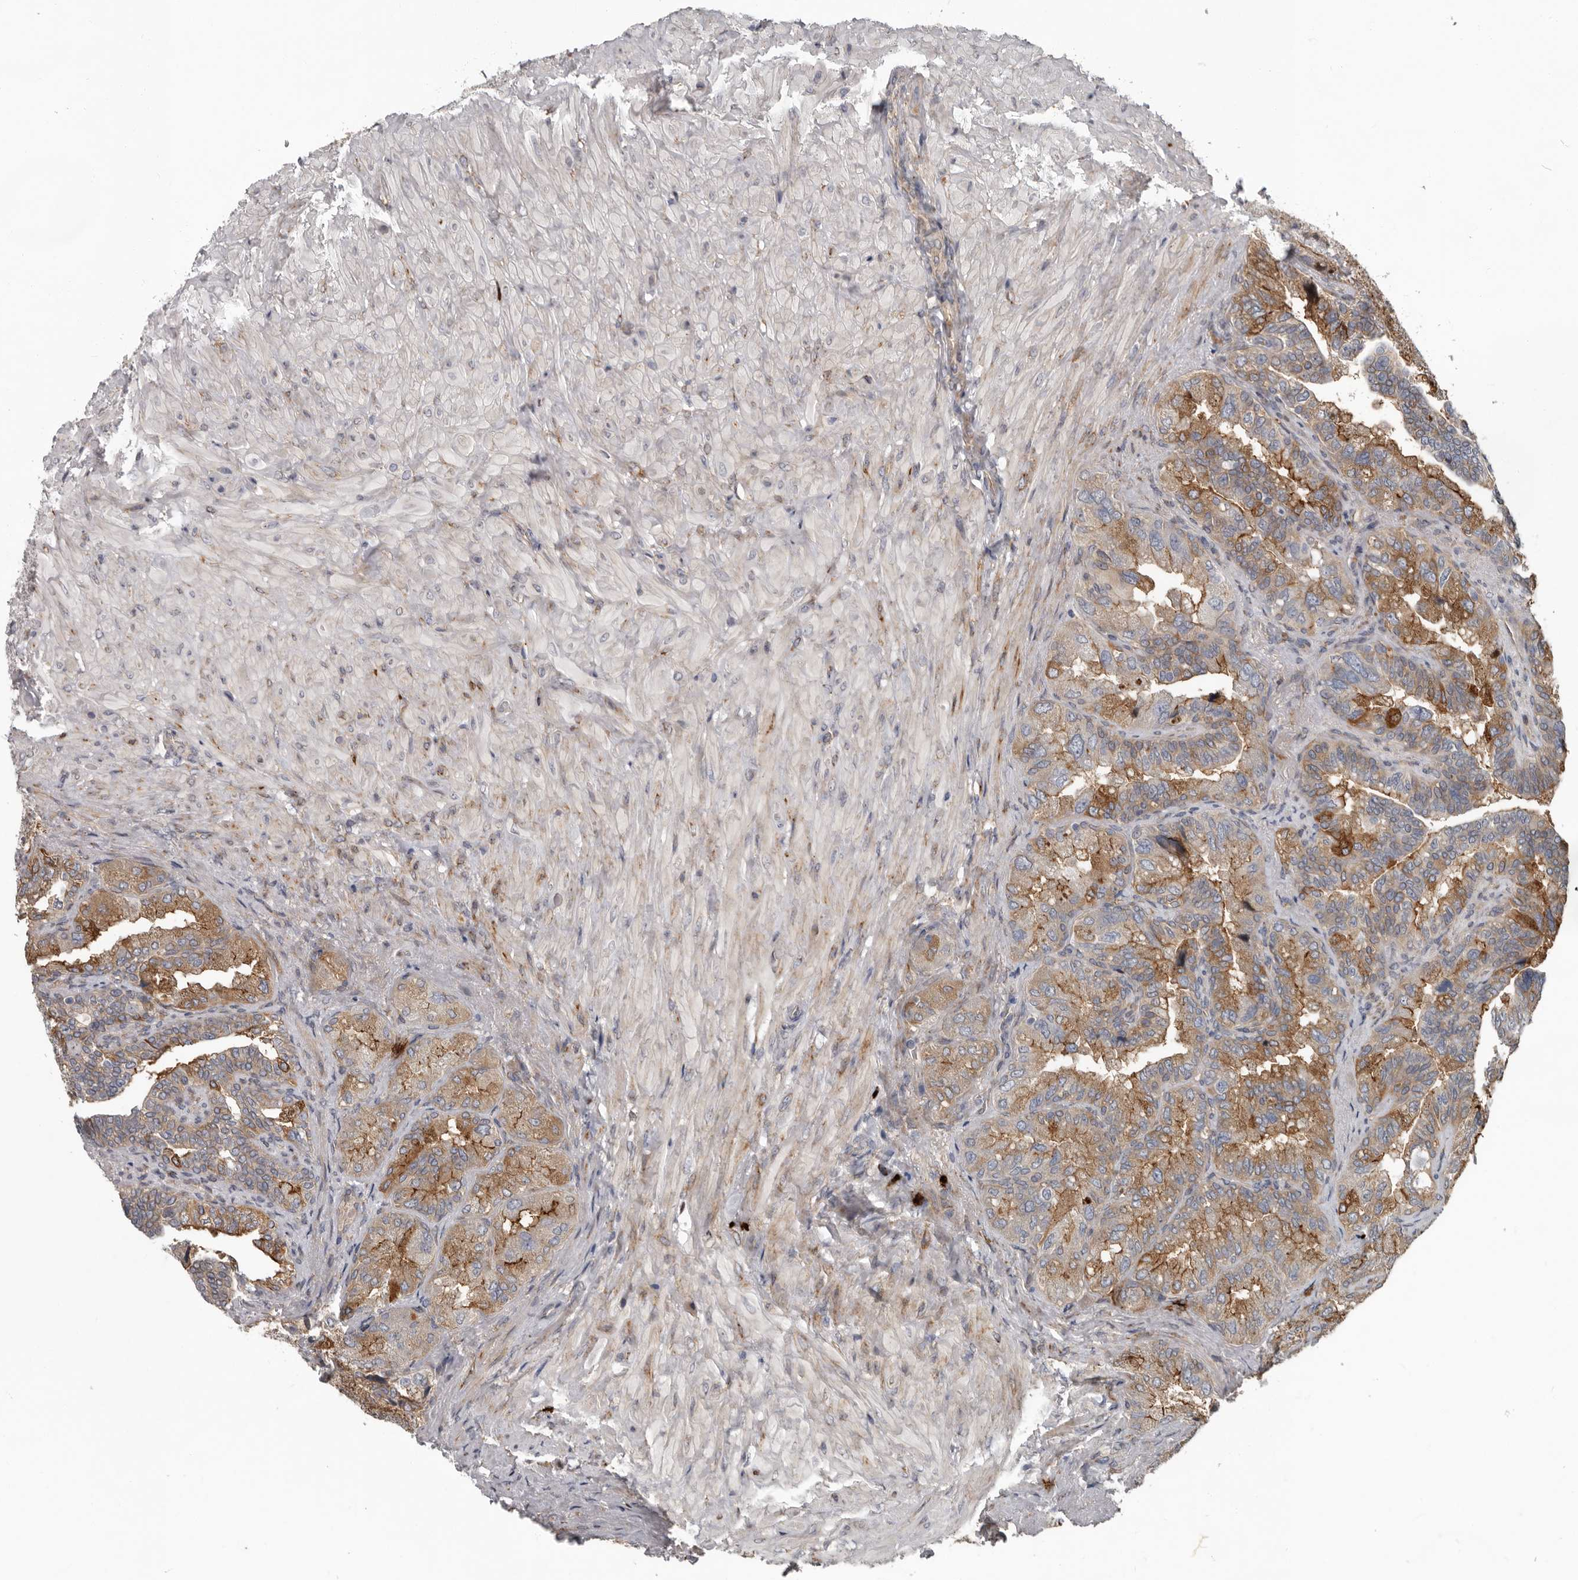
{"staining": {"intensity": "moderate", "quantity": ">75%", "location": "cytoplasmic/membranous"}, "tissue": "seminal vesicle", "cell_type": "Glandular cells", "image_type": "normal", "snomed": [{"axis": "morphology", "description": "Normal tissue, NOS"}, {"axis": "topography", "description": "Seminal veicle"}, {"axis": "topography", "description": "Peripheral nerve tissue"}], "caption": "Immunohistochemical staining of benign human seminal vesicle demonstrates >75% levels of moderate cytoplasmic/membranous protein positivity in approximately >75% of glandular cells. (DAB (3,3'-diaminobenzidine) IHC, brown staining for protein, blue staining for nuclei).", "gene": "MTF1", "patient": {"sex": "male", "age": 63}}